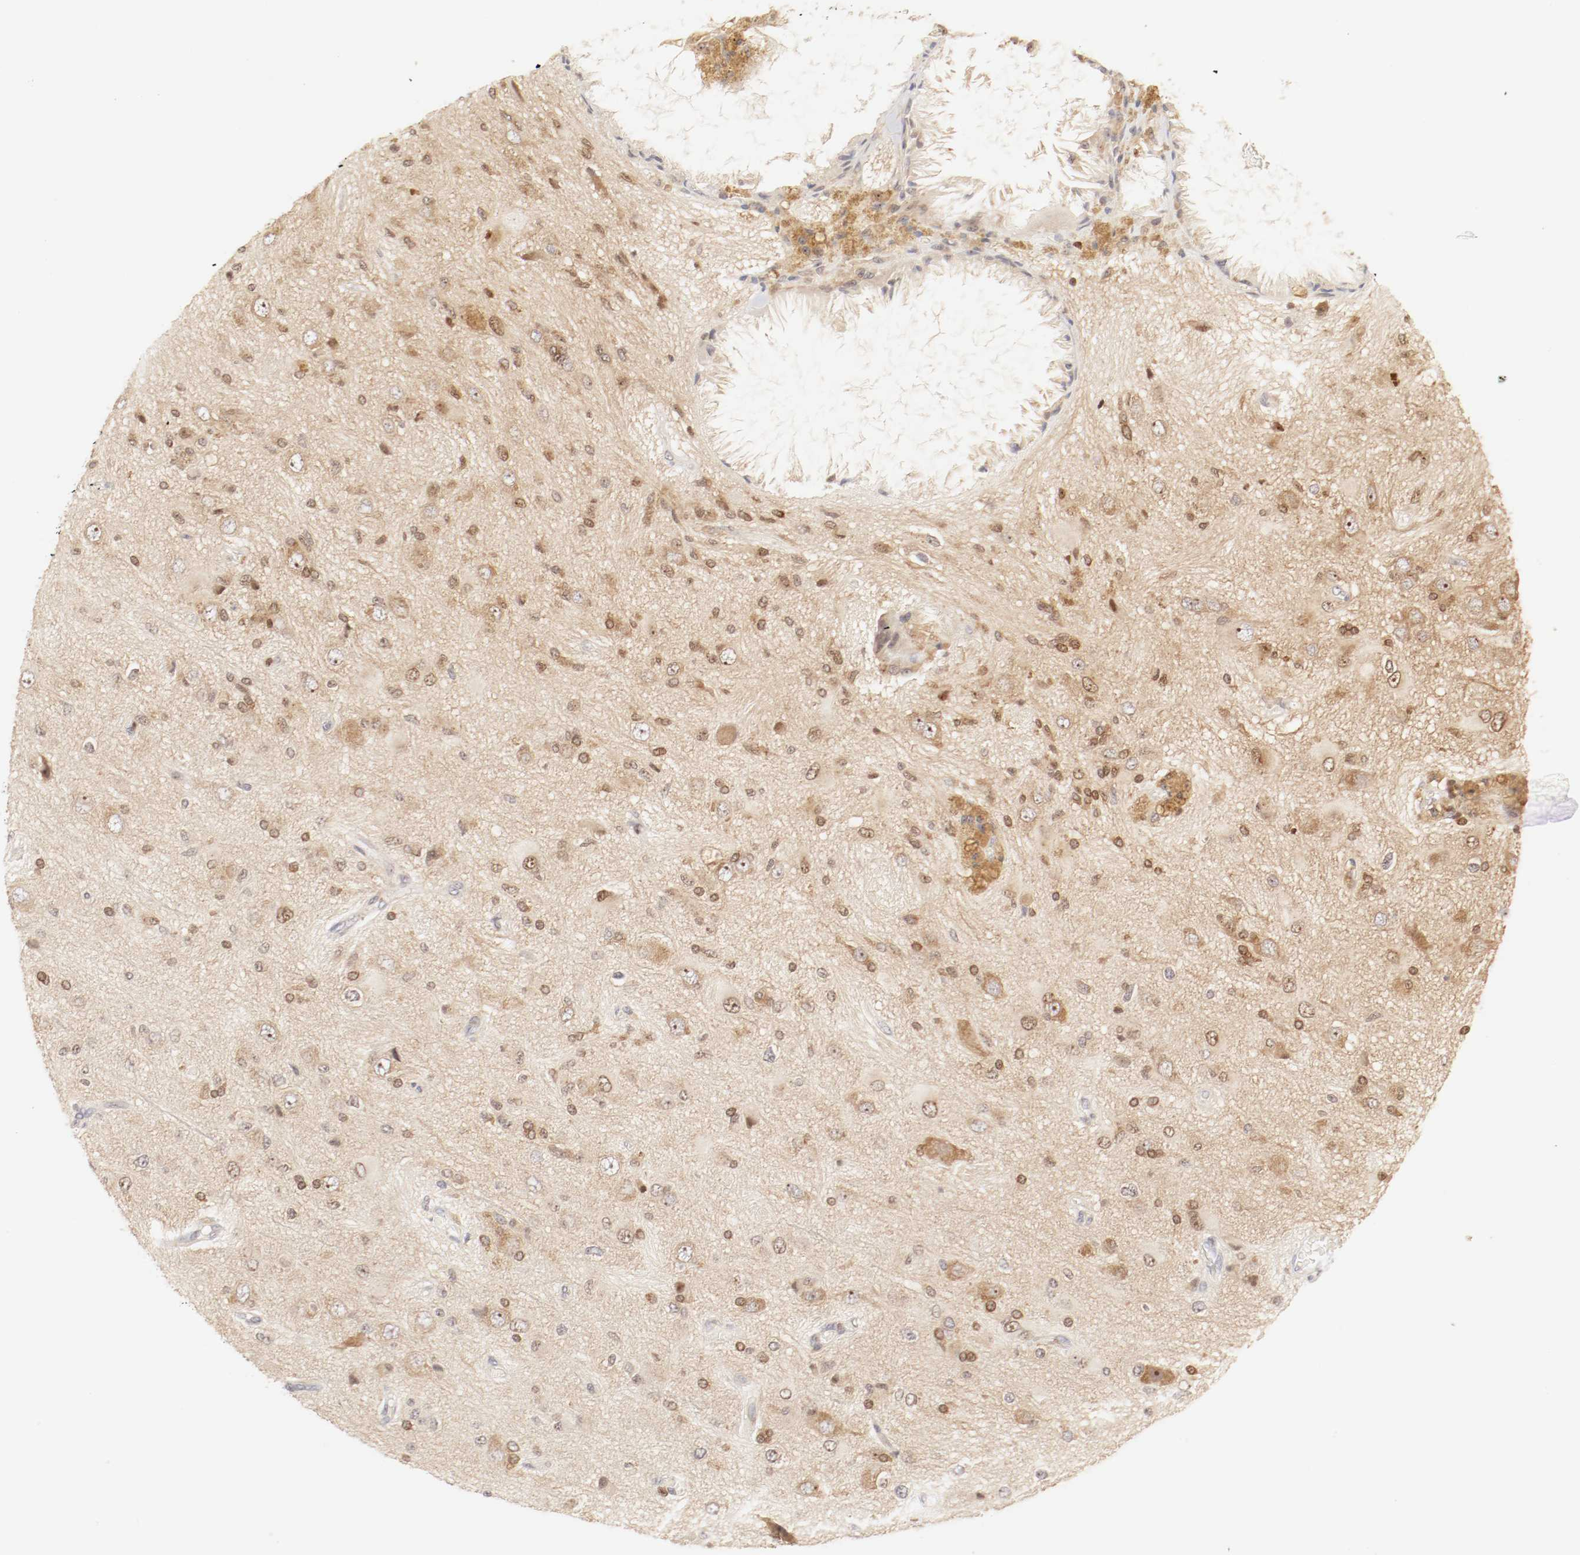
{"staining": {"intensity": "moderate", "quantity": "25%-75%", "location": "cytoplasmic/membranous,nuclear"}, "tissue": "glioma", "cell_type": "Tumor cells", "image_type": "cancer", "snomed": [{"axis": "morphology", "description": "Glioma, malignant, High grade"}, {"axis": "topography", "description": "Brain"}], "caption": "A photomicrograph showing moderate cytoplasmic/membranous and nuclear positivity in approximately 25%-75% of tumor cells in malignant glioma (high-grade), as visualized by brown immunohistochemical staining.", "gene": "KIF2A", "patient": {"sex": "male", "age": 47}}